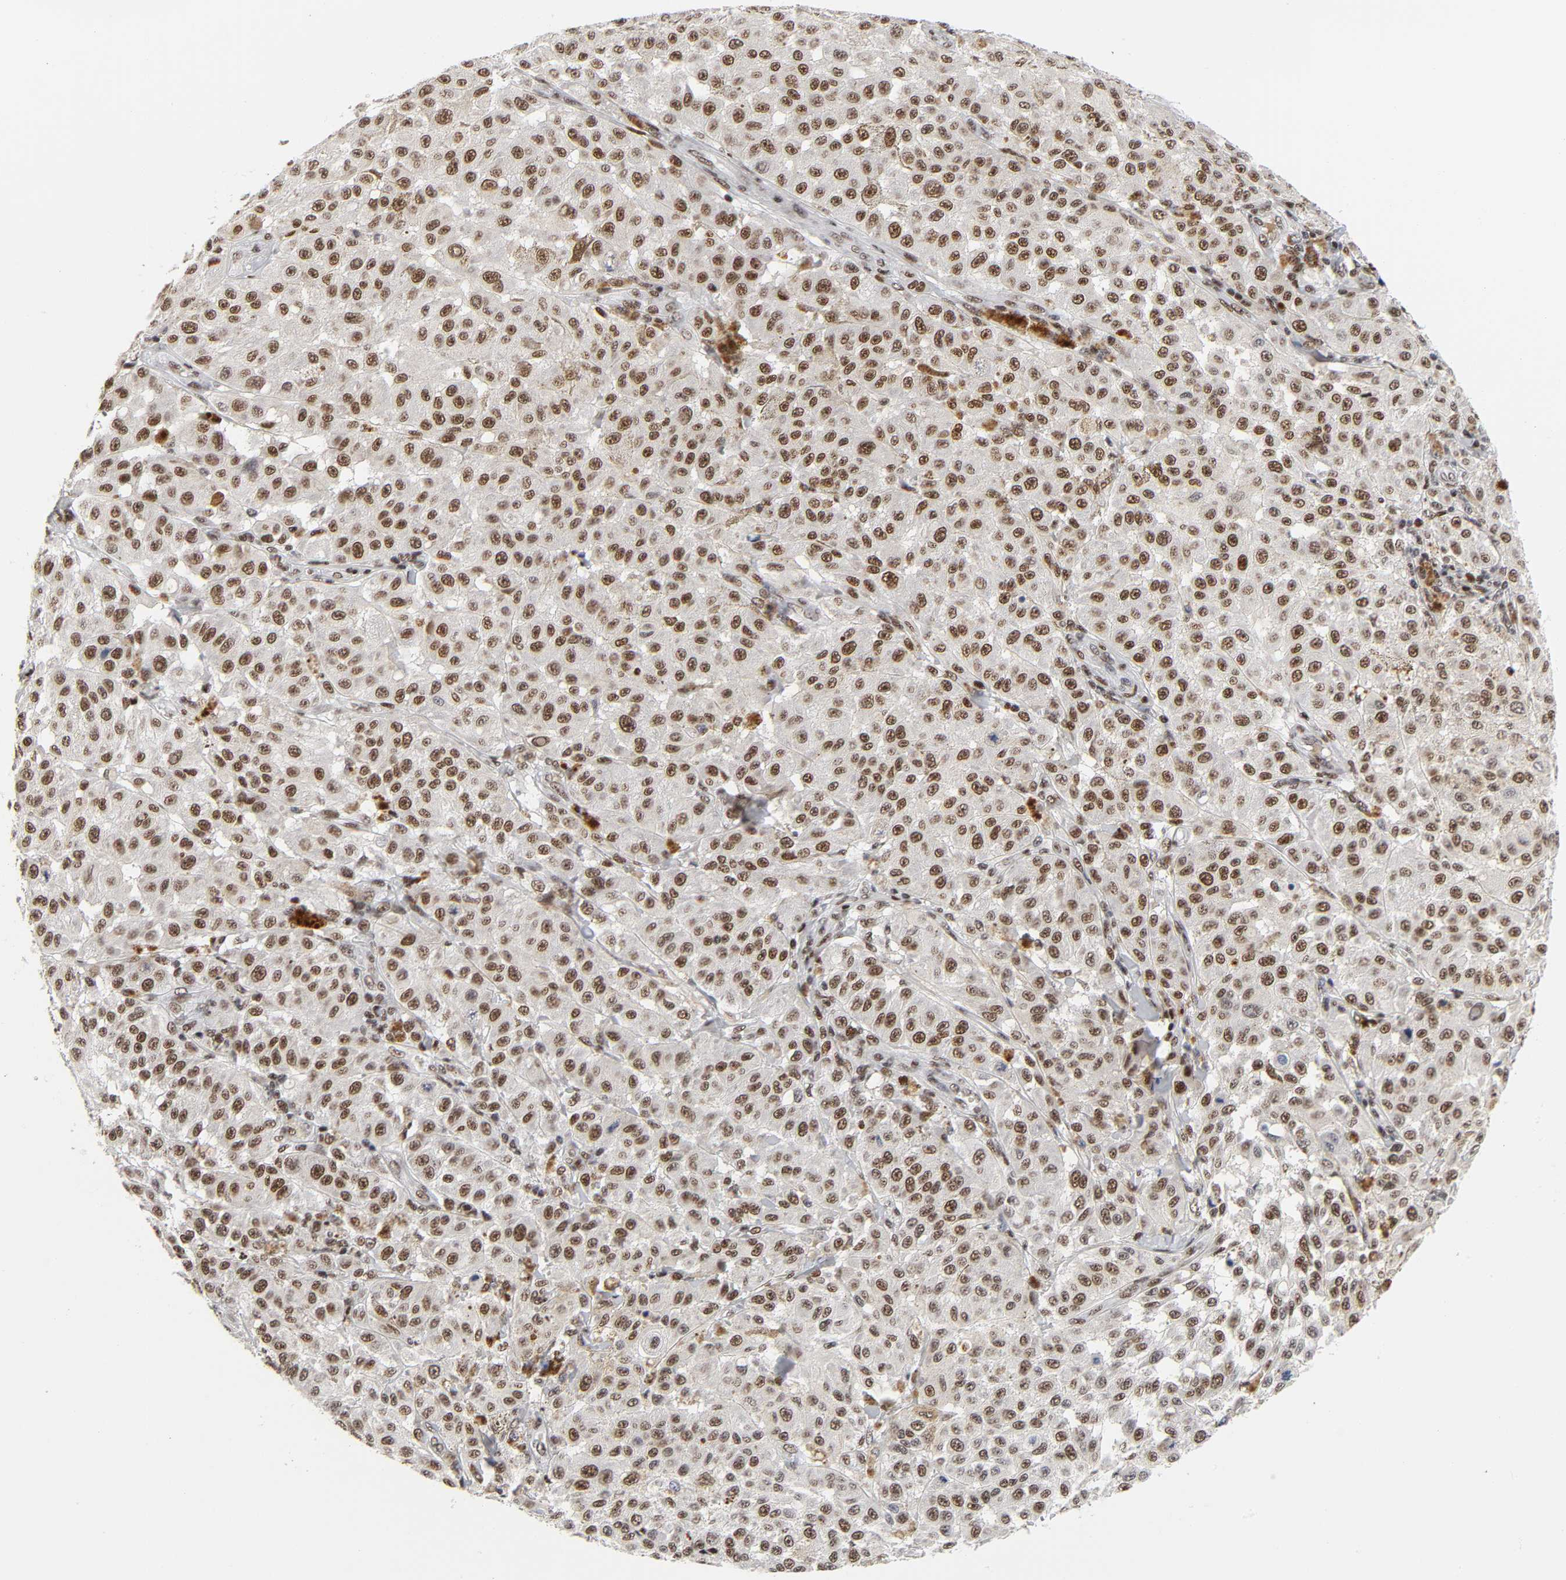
{"staining": {"intensity": "strong", "quantity": ">75%", "location": "nuclear"}, "tissue": "melanoma", "cell_type": "Tumor cells", "image_type": "cancer", "snomed": [{"axis": "morphology", "description": "Malignant melanoma, NOS"}, {"axis": "topography", "description": "Skin"}], "caption": "Protein staining exhibits strong nuclear expression in approximately >75% of tumor cells in malignant melanoma.", "gene": "CREBBP", "patient": {"sex": "female", "age": 64}}